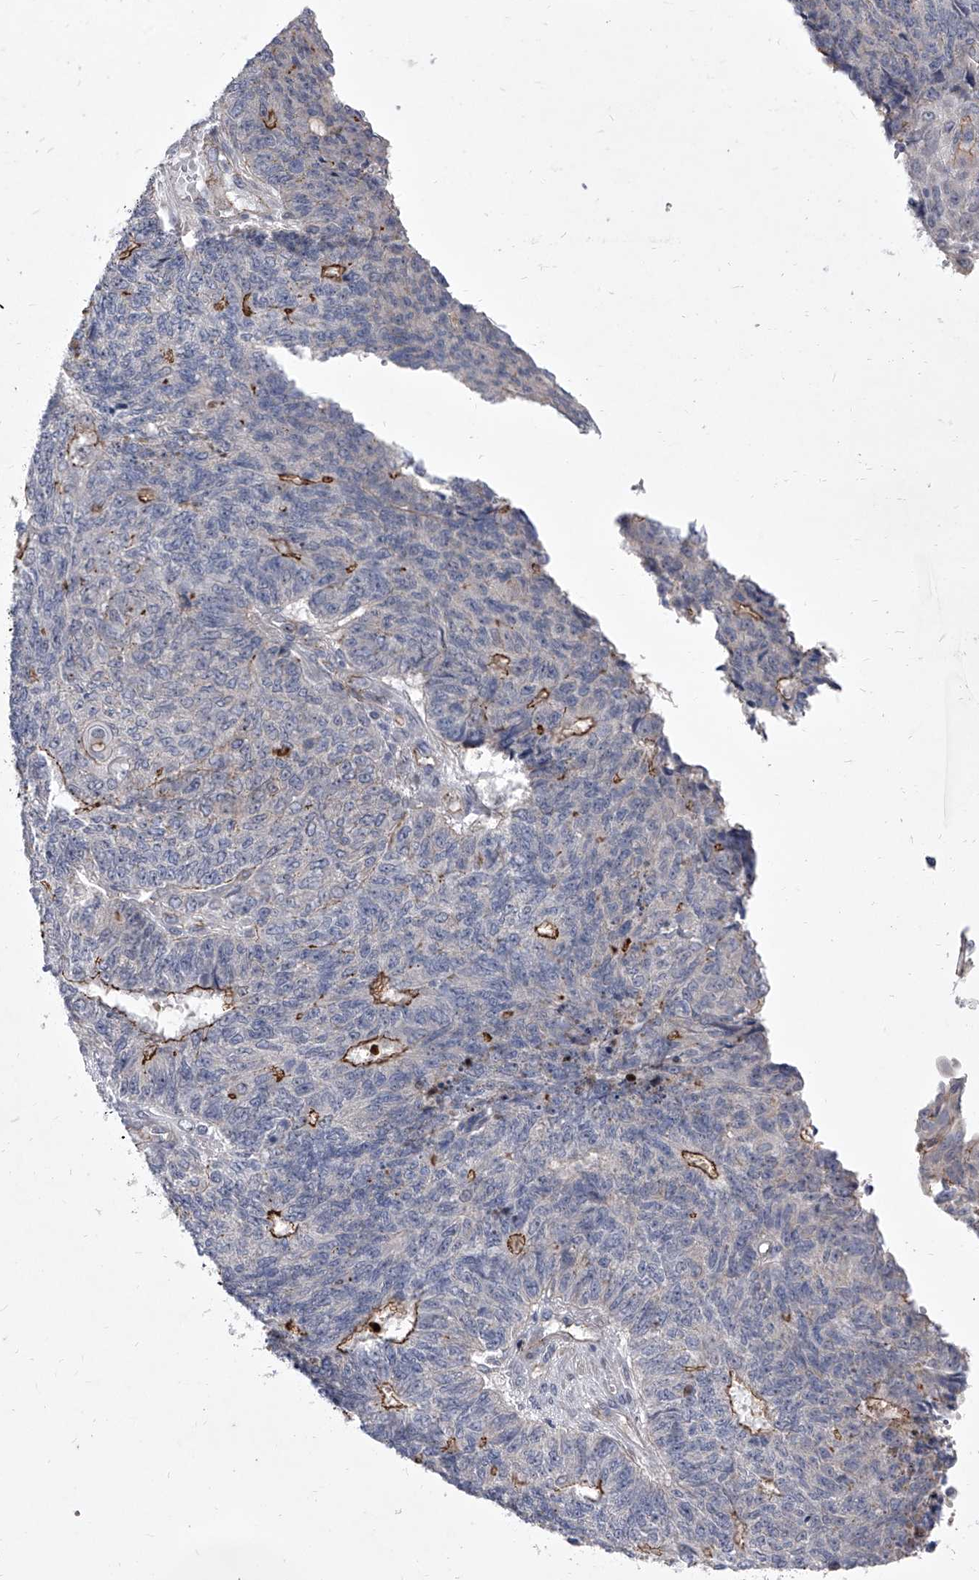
{"staining": {"intensity": "strong", "quantity": "<25%", "location": "cytoplasmic/membranous"}, "tissue": "endometrial cancer", "cell_type": "Tumor cells", "image_type": "cancer", "snomed": [{"axis": "morphology", "description": "Adenocarcinoma, NOS"}, {"axis": "topography", "description": "Endometrium"}], "caption": "Endometrial cancer (adenocarcinoma) stained for a protein (brown) demonstrates strong cytoplasmic/membranous positive expression in approximately <25% of tumor cells.", "gene": "MINDY4", "patient": {"sex": "female", "age": 32}}